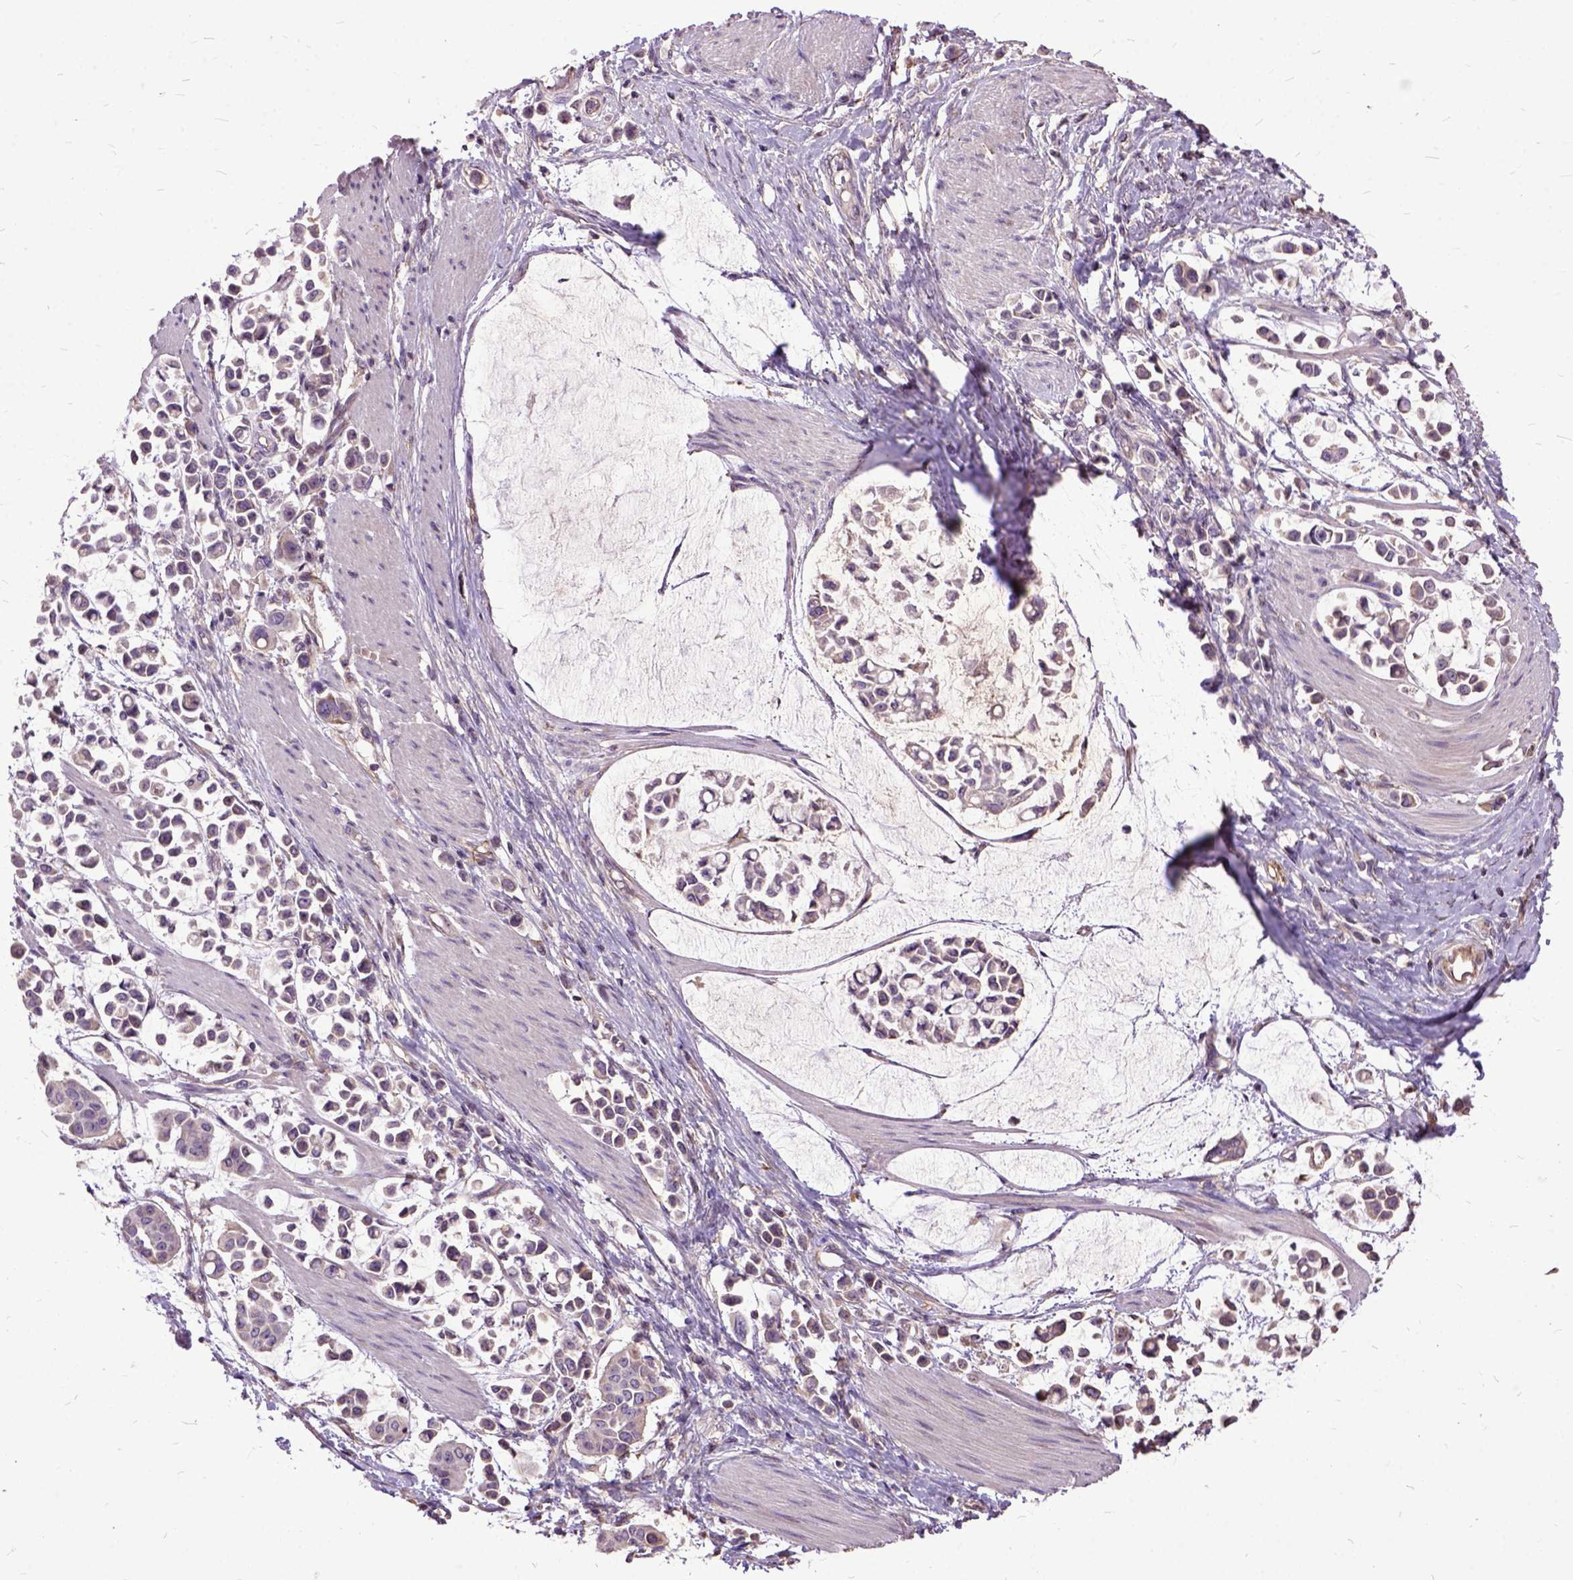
{"staining": {"intensity": "weak", "quantity": ">75%", "location": "cytoplasmic/membranous"}, "tissue": "stomach cancer", "cell_type": "Tumor cells", "image_type": "cancer", "snomed": [{"axis": "morphology", "description": "Adenocarcinoma, NOS"}, {"axis": "topography", "description": "Stomach"}], "caption": "Adenocarcinoma (stomach) stained for a protein (brown) demonstrates weak cytoplasmic/membranous positive positivity in about >75% of tumor cells.", "gene": "AREG", "patient": {"sex": "male", "age": 82}}